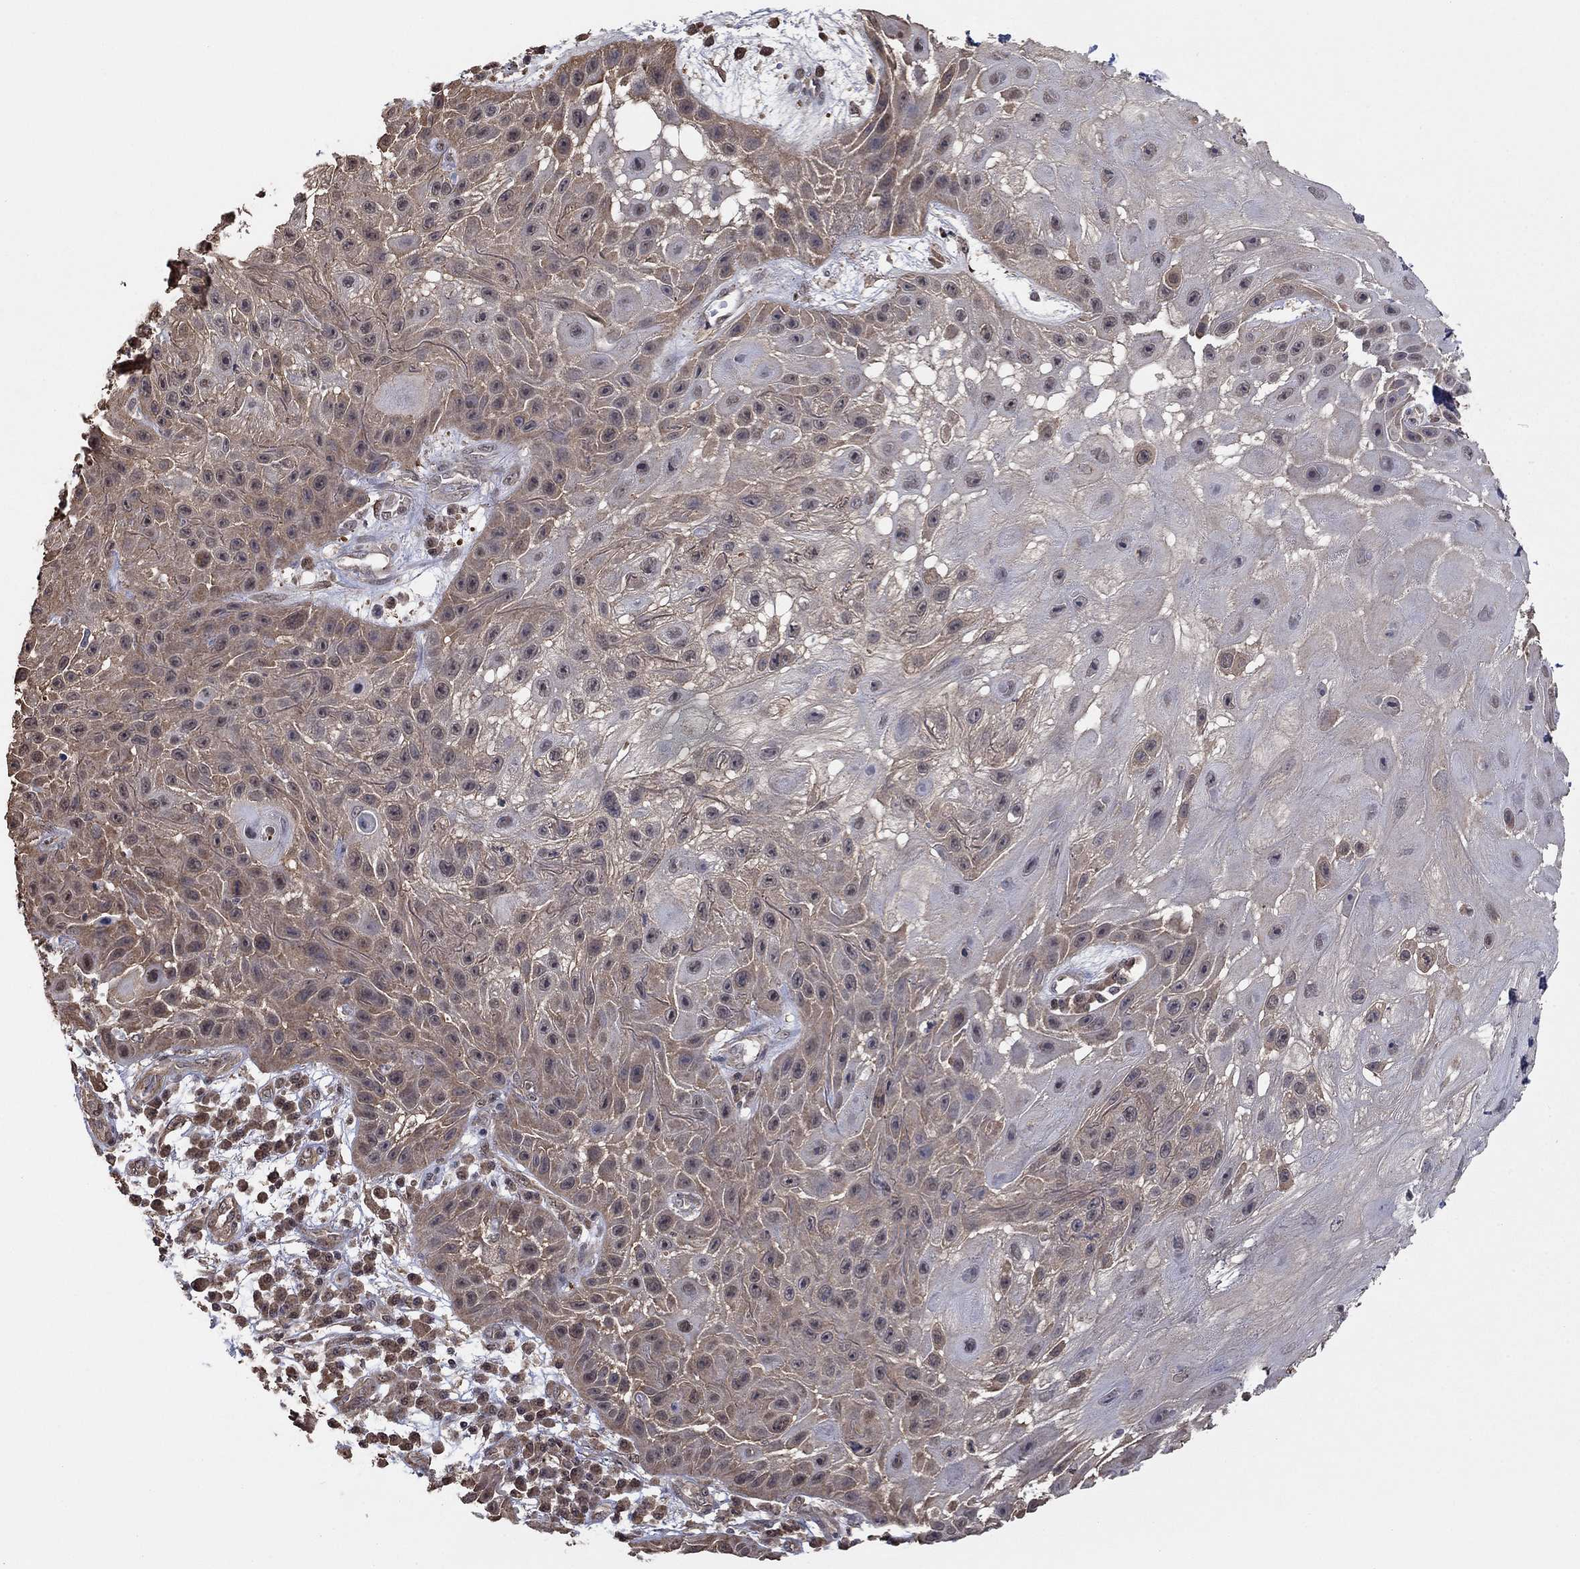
{"staining": {"intensity": "weak", "quantity": "25%-75%", "location": "cytoplasmic/membranous"}, "tissue": "skin cancer", "cell_type": "Tumor cells", "image_type": "cancer", "snomed": [{"axis": "morphology", "description": "Normal tissue, NOS"}, {"axis": "morphology", "description": "Squamous cell carcinoma, NOS"}, {"axis": "topography", "description": "Skin"}], "caption": "IHC of skin cancer displays low levels of weak cytoplasmic/membranous staining in about 25%-75% of tumor cells.", "gene": "RNF114", "patient": {"sex": "male", "age": 79}}